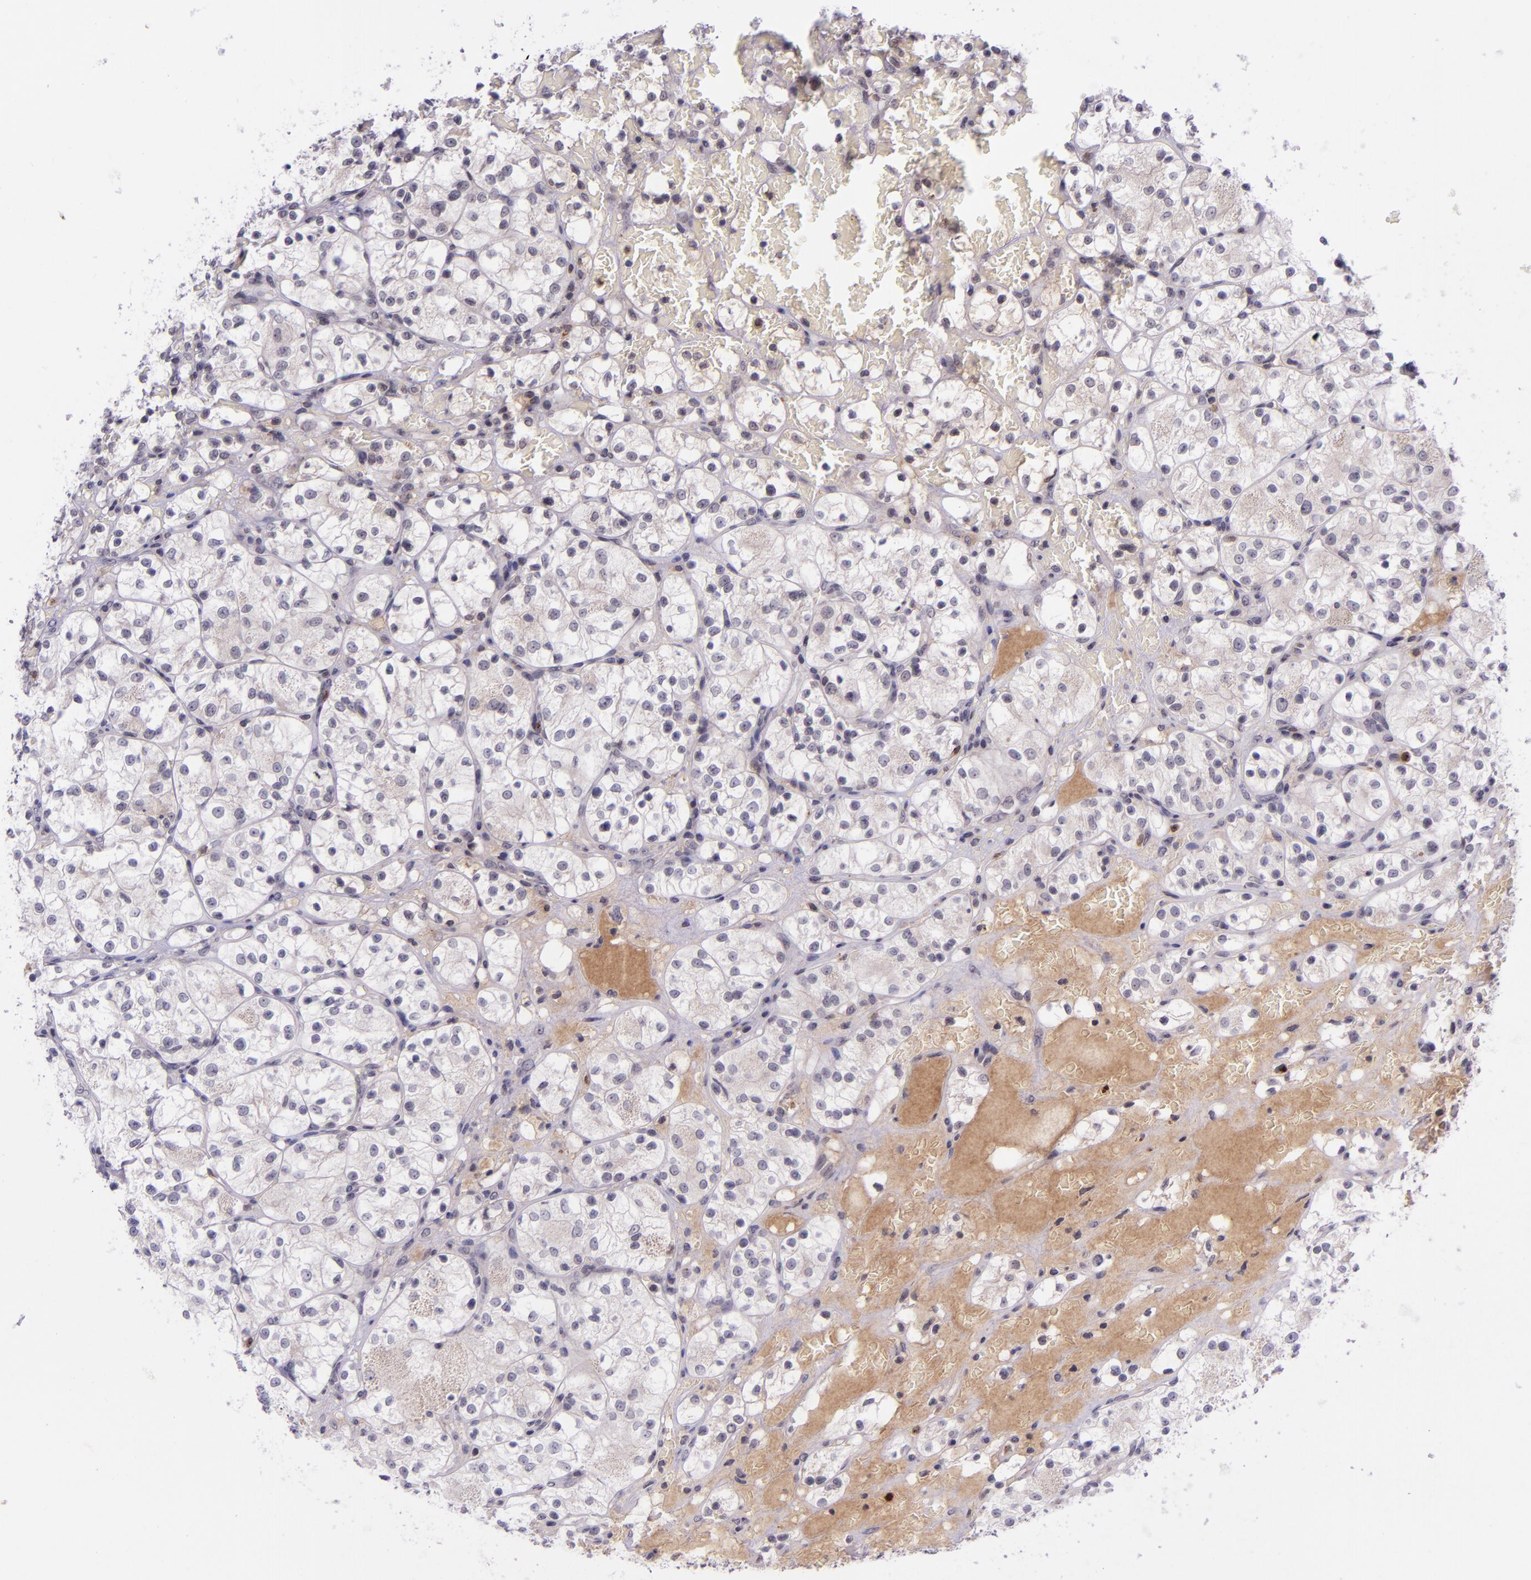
{"staining": {"intensity": "negative", "quantity": "none", "location": "none"}, "tissue": "renal cancer", "cell_type": "Tumor cells", "image_type": "cancer", "snomed": [{"axis": "morphology", "description": "Adenocarcinoma, NOS"}, {"axis": "topography", "description": "Kidney"}], "caption": "Renal cancer (adenocarcinoma) stained for a protein using immunohistochemistry (IHC) shows no staining tumor cells.", "gene": "SELL", "patient": {"sex": "female", "age": 60}}